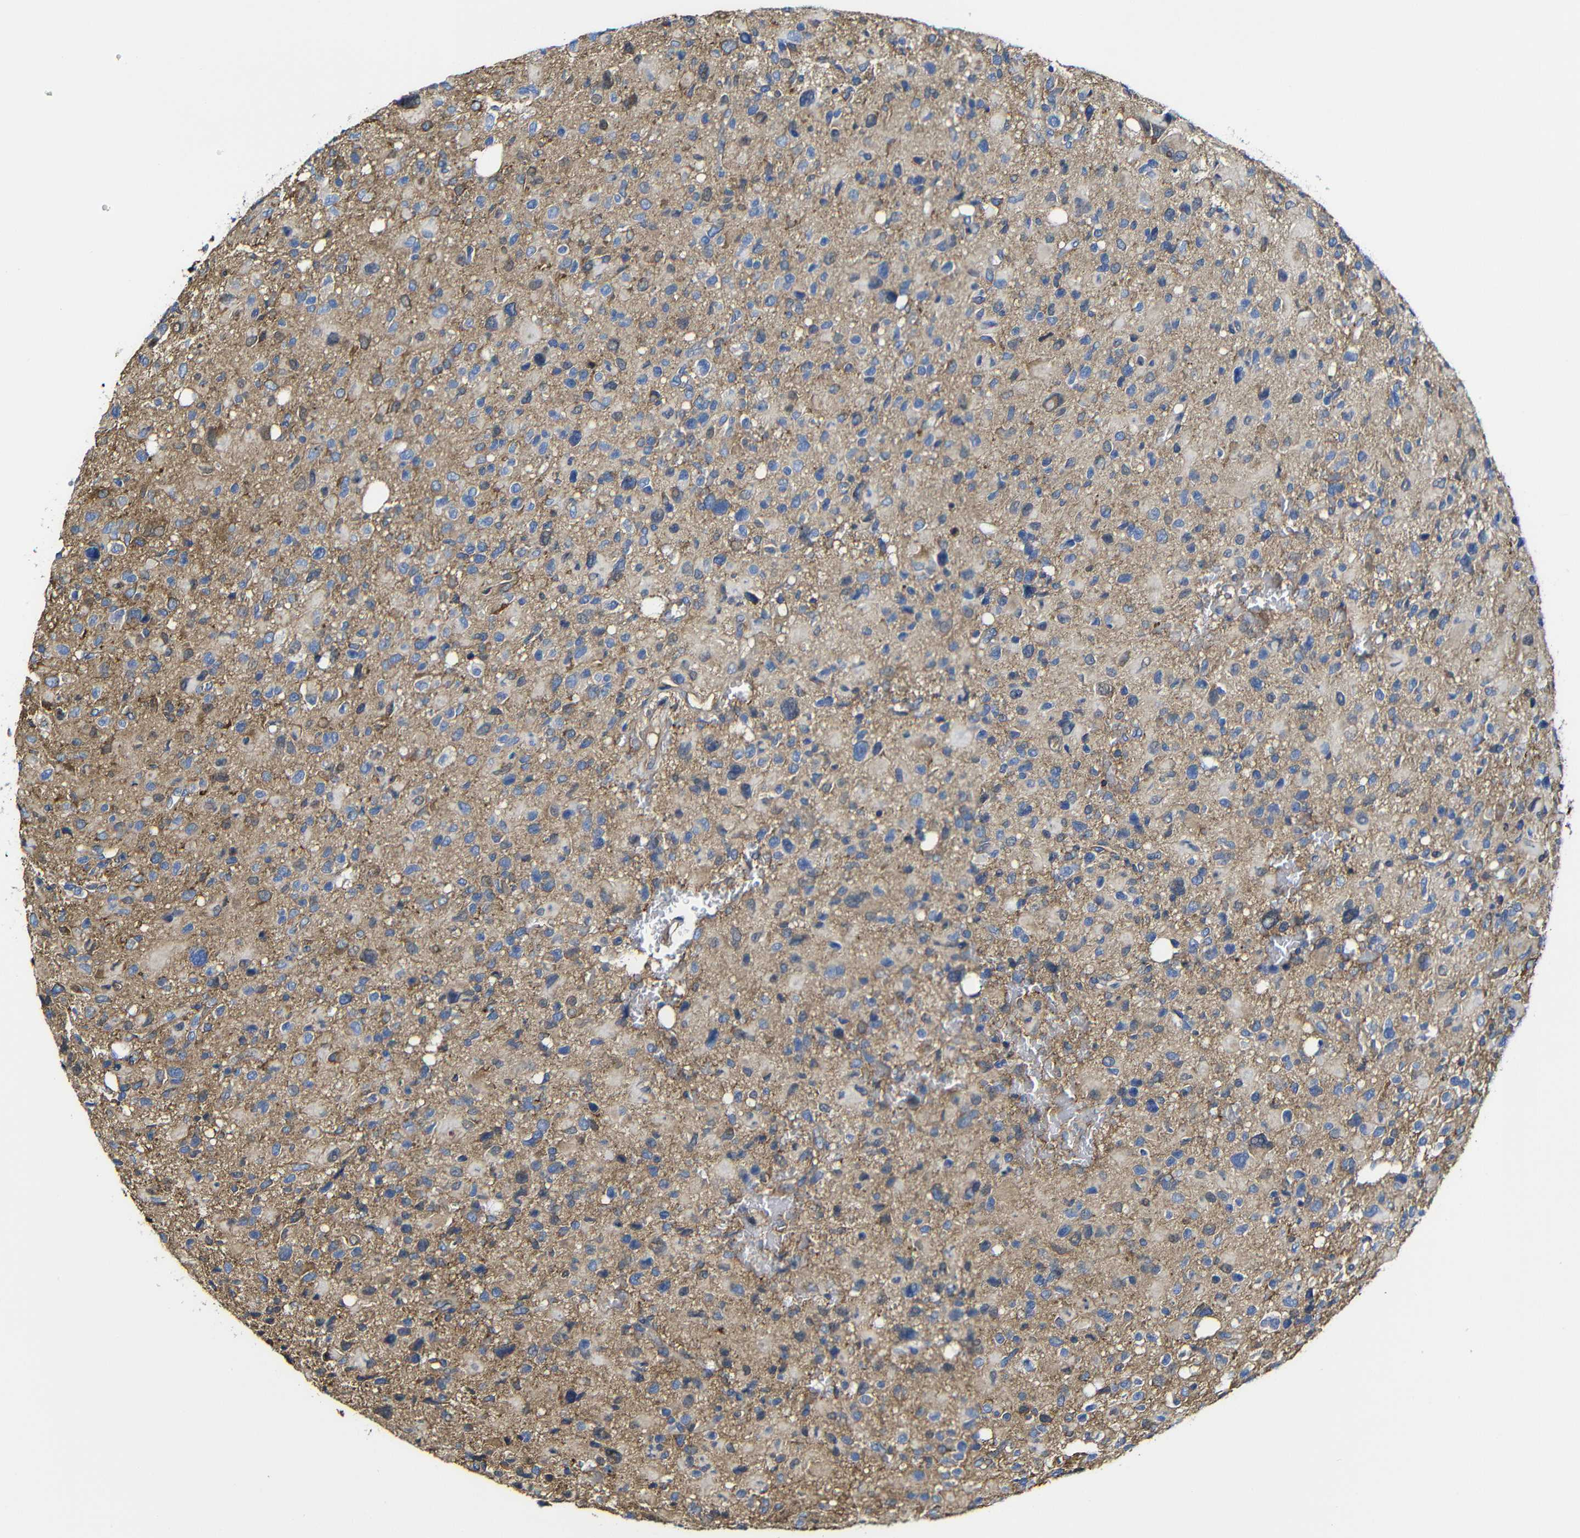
{"staining": {"intensity": "moderate", "quantity": ">75%", "location": "cytoplasmic/membranous"}, "tissue": "glioma", "cell_type": "Tumor cells", "image_type": "cancer", "snomed": [{"axis": "morphology", "description": "Glioma, malignant, High grade"}, {"axis": "topography", "description": "Brain"}], "caption": "This is an image of immunohistochemistry staining of high-grade glioma (malignant), which shows moderate positivity in the cytoplasmic/membranous of tumor cells.", "gene": "MSN", "patient": {"sex": "male", "age": 48}}